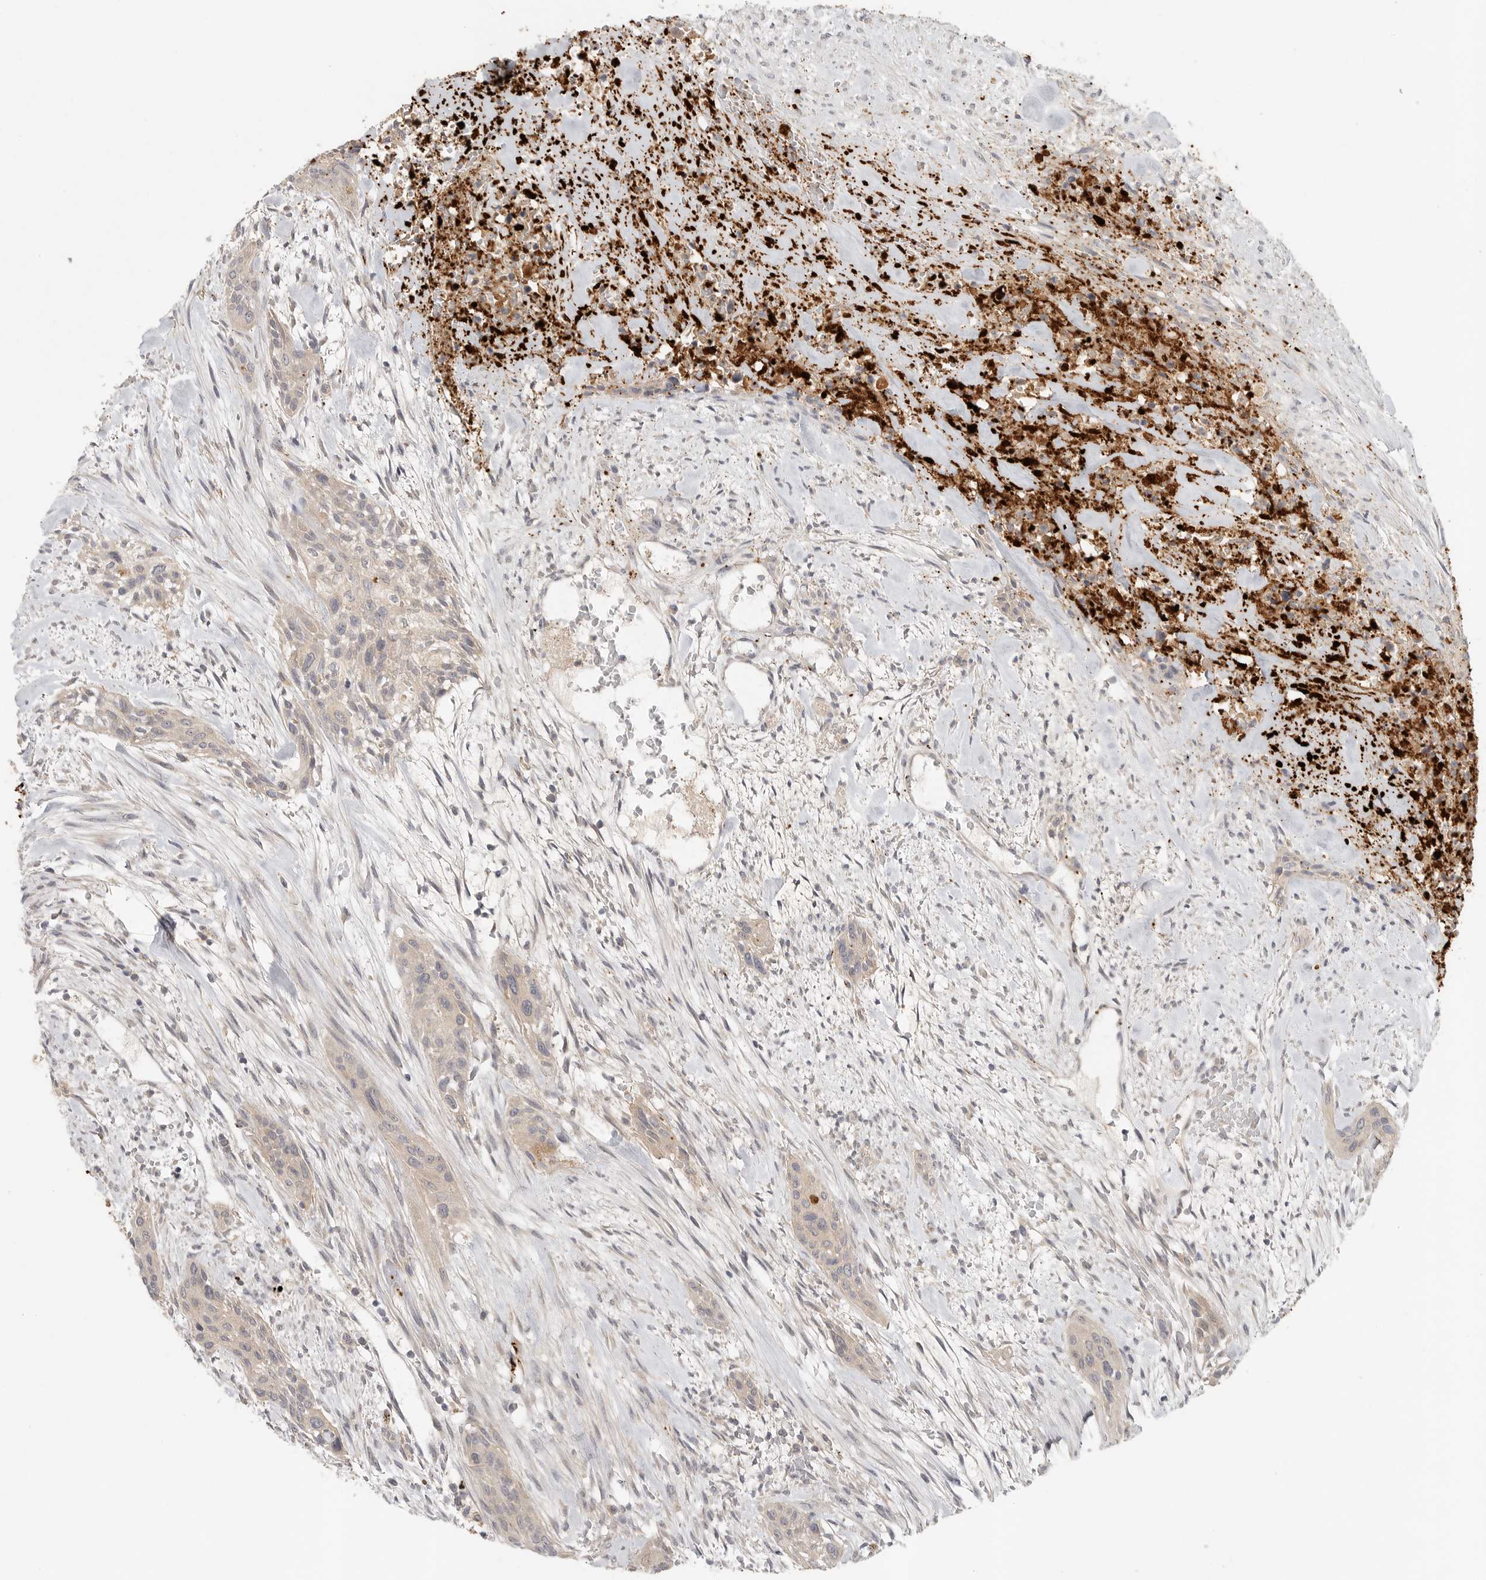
{"staining": {"intensity": "weak", "quantity": "<25%", "location": "cytoplasmic/membranous"}, "tissue": "urothelial cancer", "cell_type": "Tumor cells", "image_type": "cancer", "snomed": [{"axis": "morphology", "description": "Urothelial carcinoma, High grade"}, {"axis": "topography", "description": "Urinary bladder"}], "caption": "High power microscopy photomicrograph of an IHC image of high-grade urothelial carcinoma, revealing no significant positivity in tumor cells.", "gene": "HDAC6", "patient": {"sex": "male", "age": 35}}